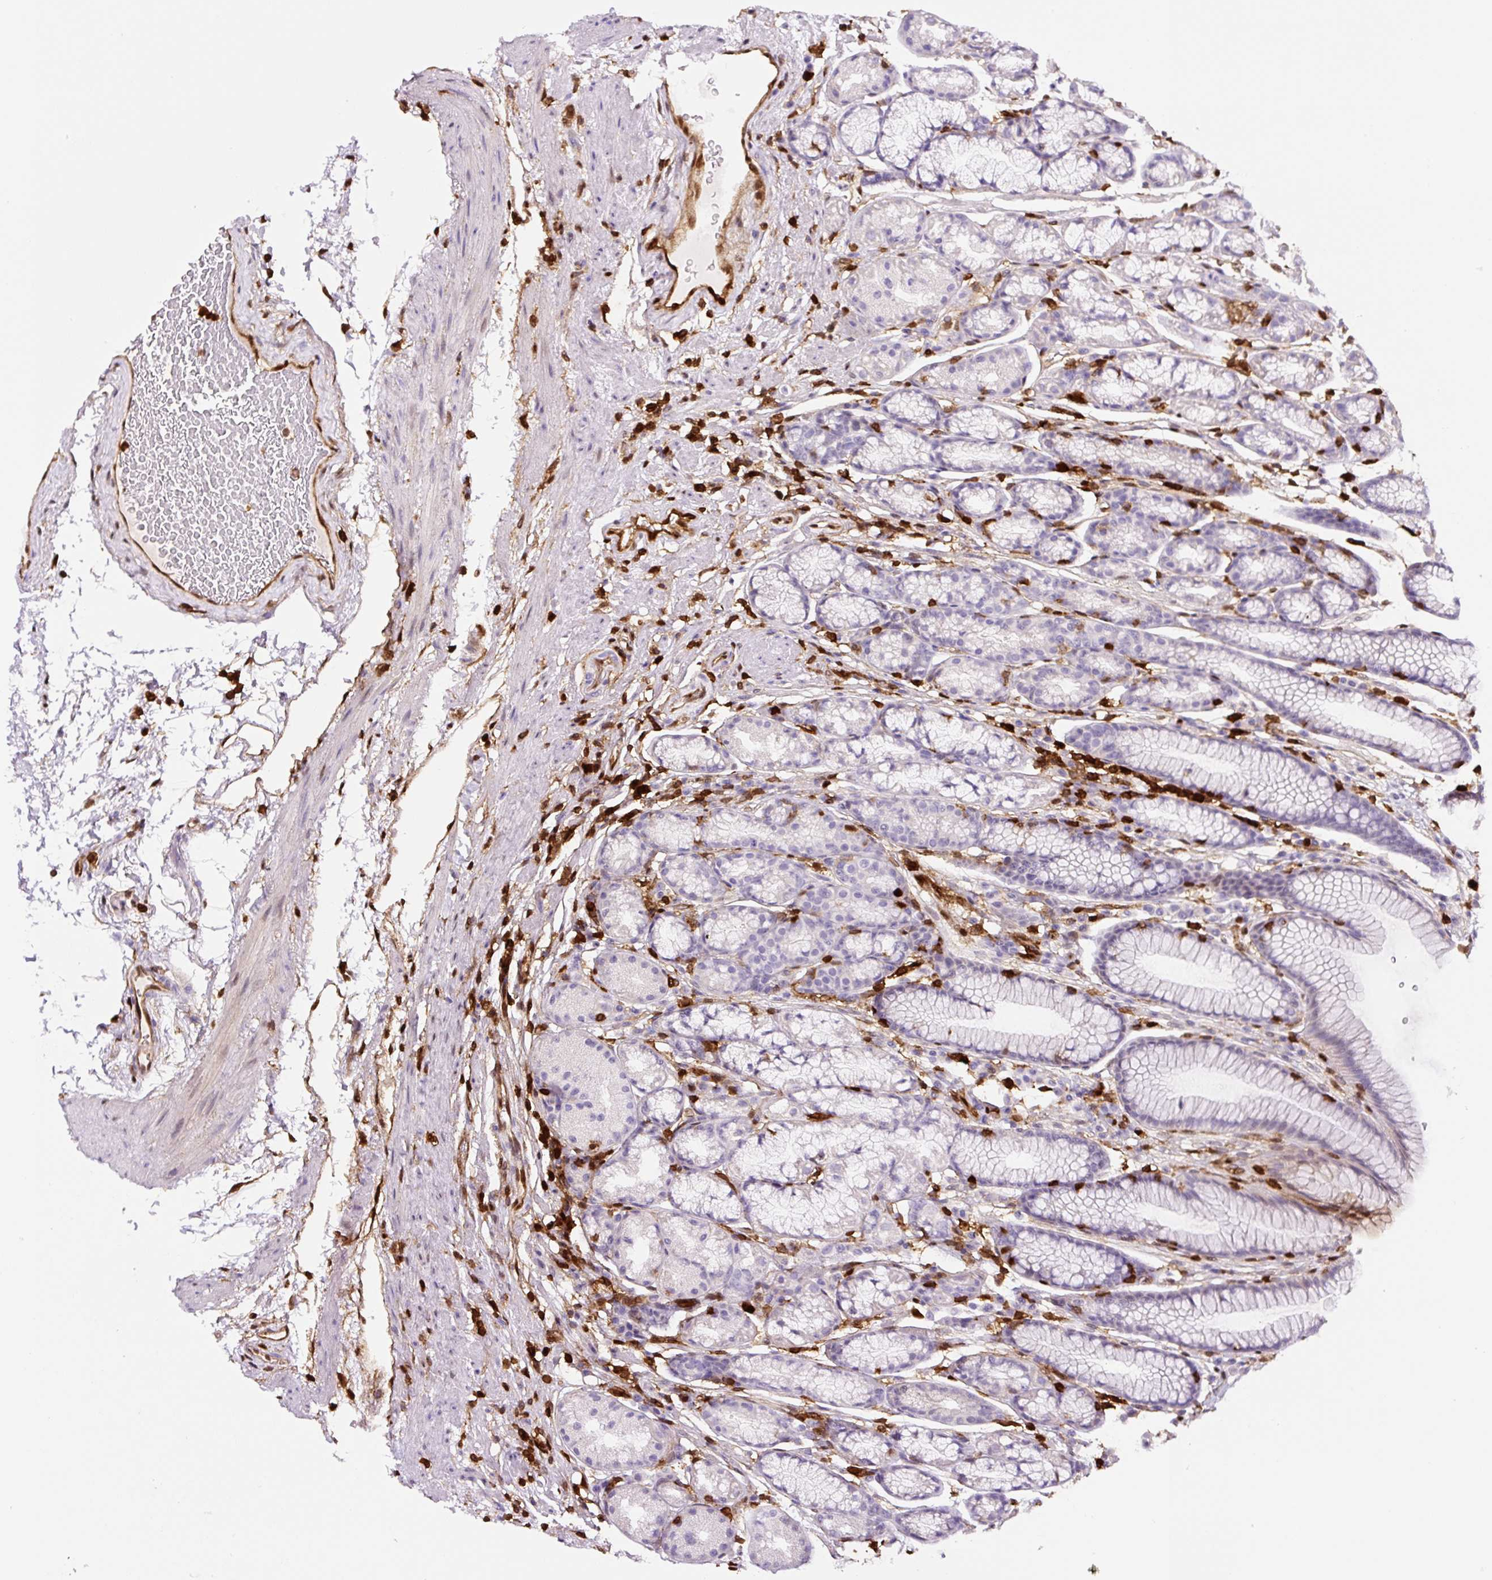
{"staining": {"intensity": "negative", "quantity": "none", "location": "none"}, "tissue": "stomach", "cell_type": "Glandular cells", "image_type": "normal", "snomed": [{"axis": "morphology", "description": "Normal tissue, NOS"}, {"axis": "topography", "description": "Stomach, lower"}], "caption": "Immunohistochemistry (IHC) of unremarkable human stomach displays no positivity in glandular cells. The staining was performed using DAB (3,3'-diaminobenzidine) to visualize the protein expression in brown, while the nuclei were stained in blue with hematoxylin (Magnification: 20x).", "gene": "ANXA1", "patient": {"sex": "male", "age": 67}}